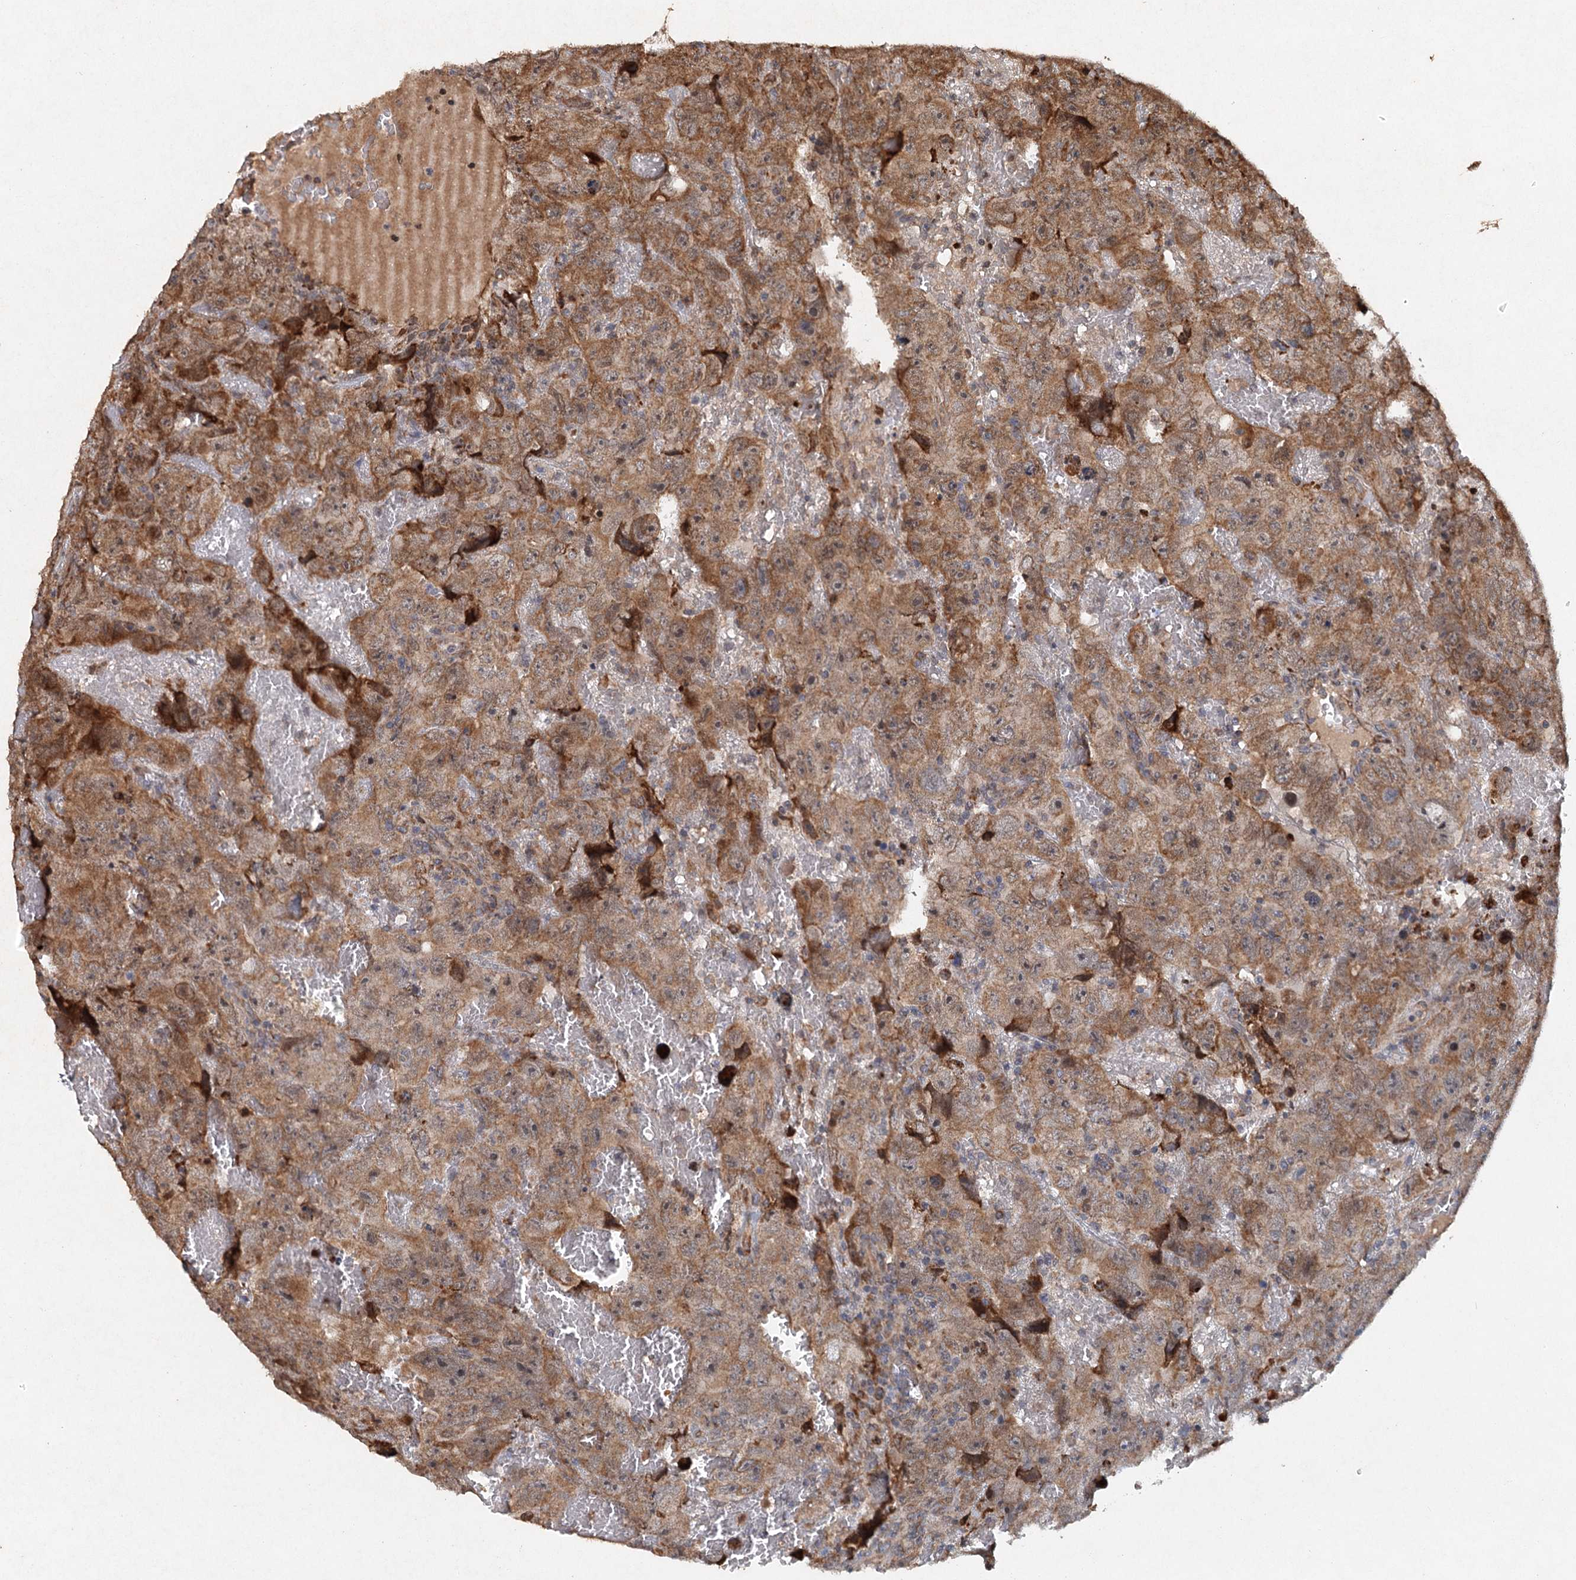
{"staining": {"intensity": "moderate", "quantity": ">75%", "location": "cytoplasmic/membranous"}, "tissue": "testis cancer", "cell_type": "Tumor cells", "image_type": "cancer", "snomed": [{"axis": "morphology", "description": "Carcinoma, Embryonal, NOS"}, {"axis": "topography", "description": "Testis"}], "caption": "A histopathology image of human testis cancer stained for a protein reveals moderate cytoplasmic/membranous brown staining in tumor cells.", "gene": "SRPX2", "patient": {"sex": "male", "age": 45}}